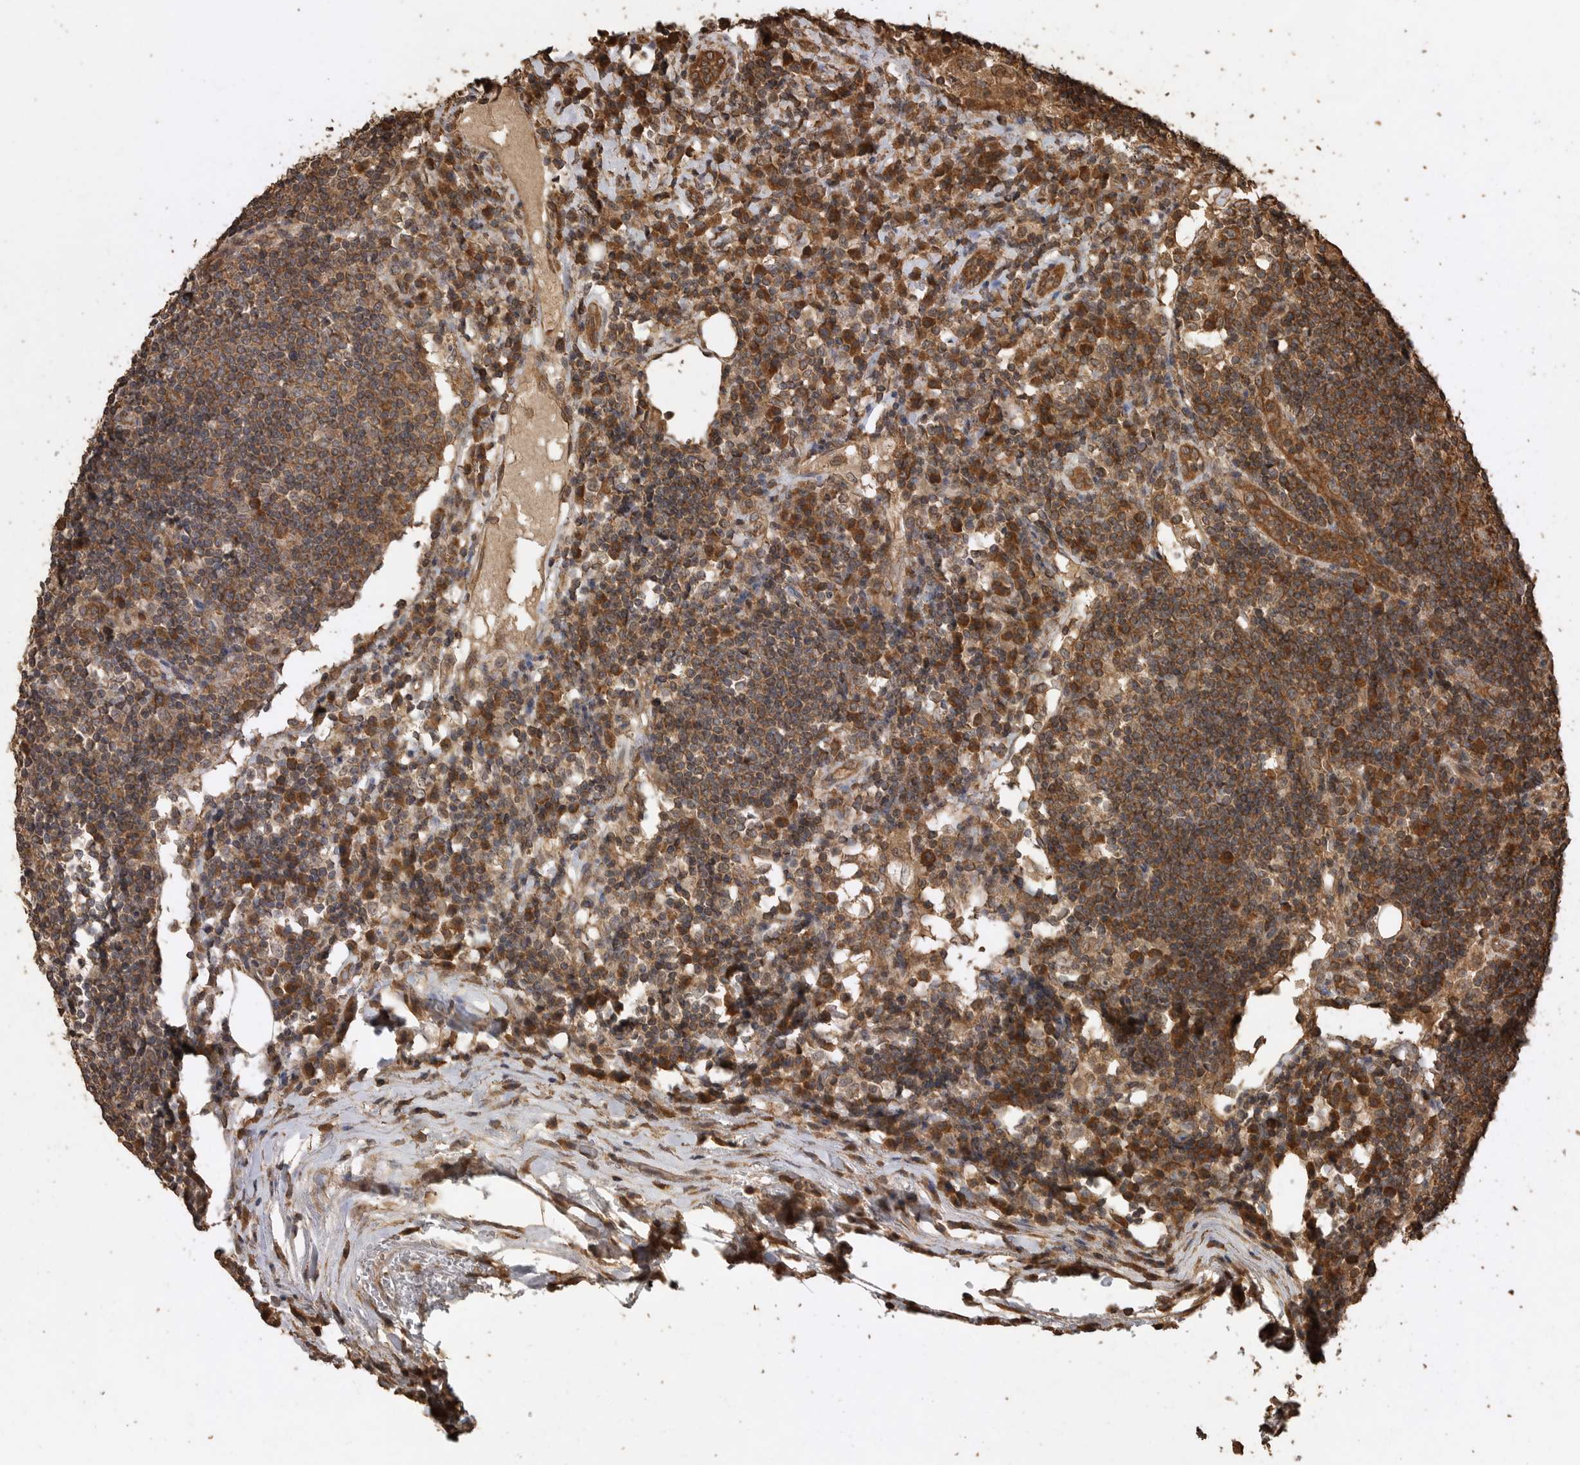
{"staining": {"intensity": "strong", "quantity": ">75%", "location": "cytoplasmic/membranous"}, "tissue": "lymph node", "cell_type": "Germinal center cells", "image_type": "normal", "snomed": [{"axis": "morphology", "description": "Normal tissue, NOS"}, {"axis": "topography", "description": "Lymph node"}], "caption": "The histopathology image shows immunohistochemical staining of benign lymph node. There is strong cytoplasmic/membranous expression is appreciated in approximately >75% of germinal center cells. Nuclei are stained in blue.", "gene": "PINK1", "patient": {"sex": "female", "age": 53}}